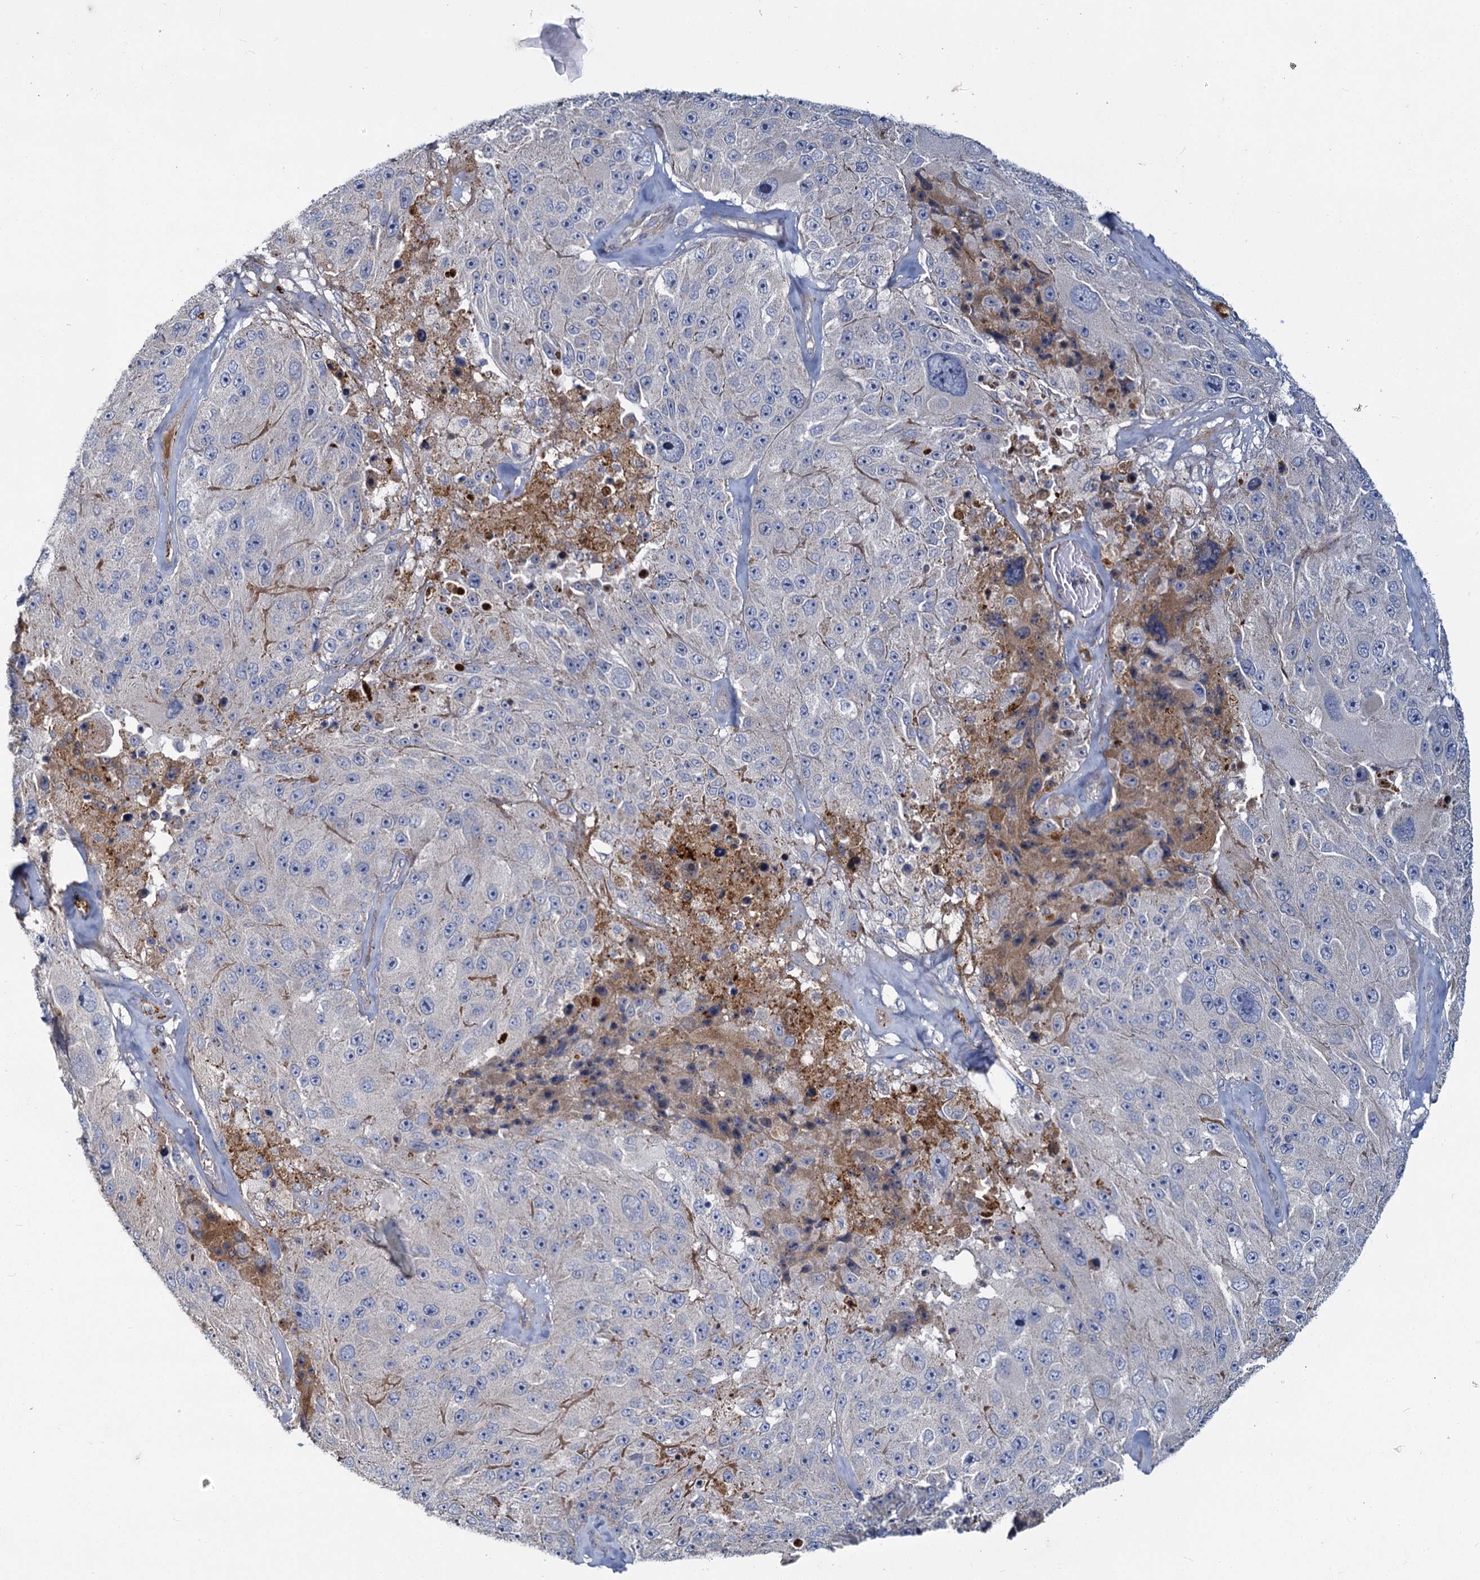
{"staining": {"intensity": "negative", "quantity": "none", "location": "none"}, "tissue": "melanoma", "cell_type": "Tumor cells", "image_type": "cancer", "snomed": [{"axis": "morphology", "description": "Malignant melanoma, Metastatic site"}, {"axis": "topography", "description": "Lymph node"}], "caption": "Protein analysis of malignant melanoma (metastatic site) shows no significant positivity in tumor cells. The staining was performed using DAB (3,3'-diaminobenzidine) to visualize the protein expression in brown, while the nuclei were stained in blue with hematoxylin (Magnification: 20x).", "gene": "DCUN1D2", "patient": {"sex": "male", "age": 62}}